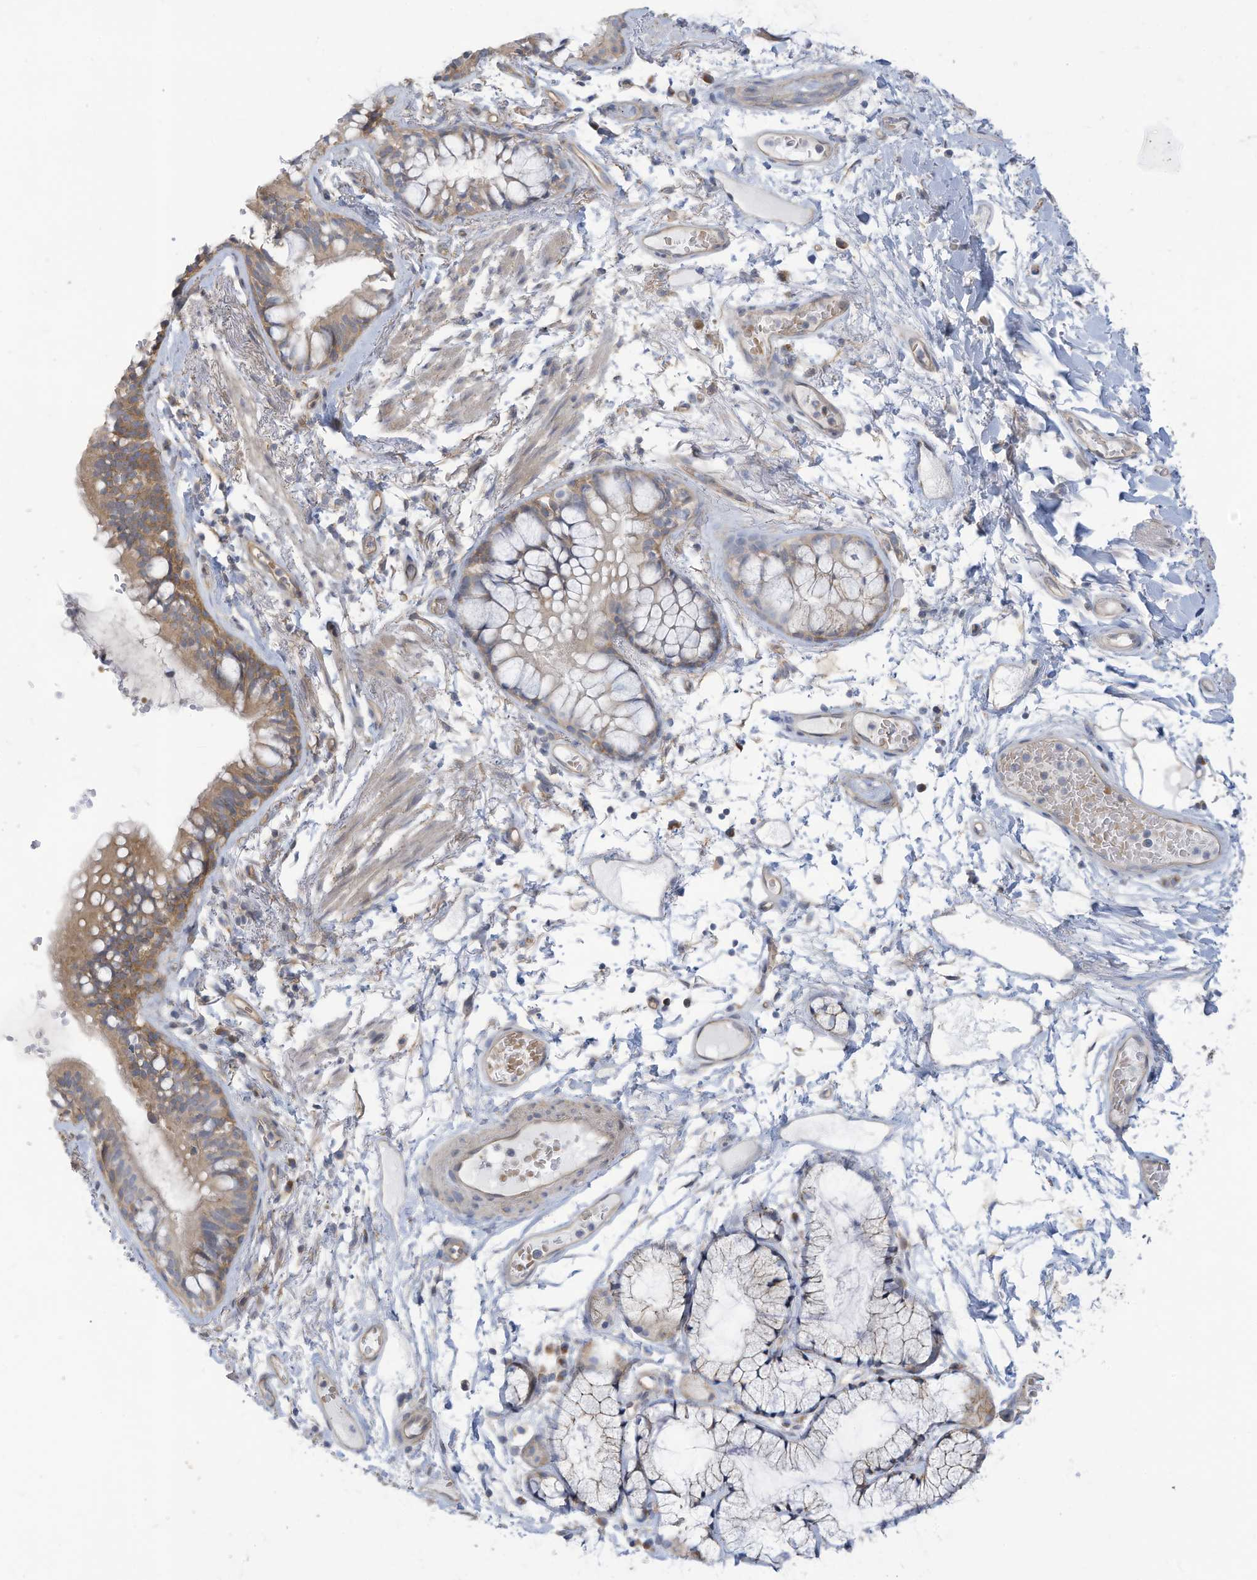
{"staining": {"intensity": "moderate", "quantity": "25%-75%", "location": "cytoplasmic/membranous"}, "tissue": "bronchus", "cell_type": "Respiratory epithelial cells", "image_type": "normal", "snomed": [{"axis": "morphology", "description": "Normal tissue, NOS"}, {"axis": "topography", "description": "Cartilage tissue"}, {"axis": "topography", "description": "Bronchus"}], "caption": "IHC histopathology image of unremarkable human bronchus stained for a protein (brown), which demonstrates medium levels of moderate cytoplasmic/membranous positivity in approximately 25%-75% of respiratory epithelial cells.", "gene": "ADAT2", "patient": {"sex": "female", "age": 73}}